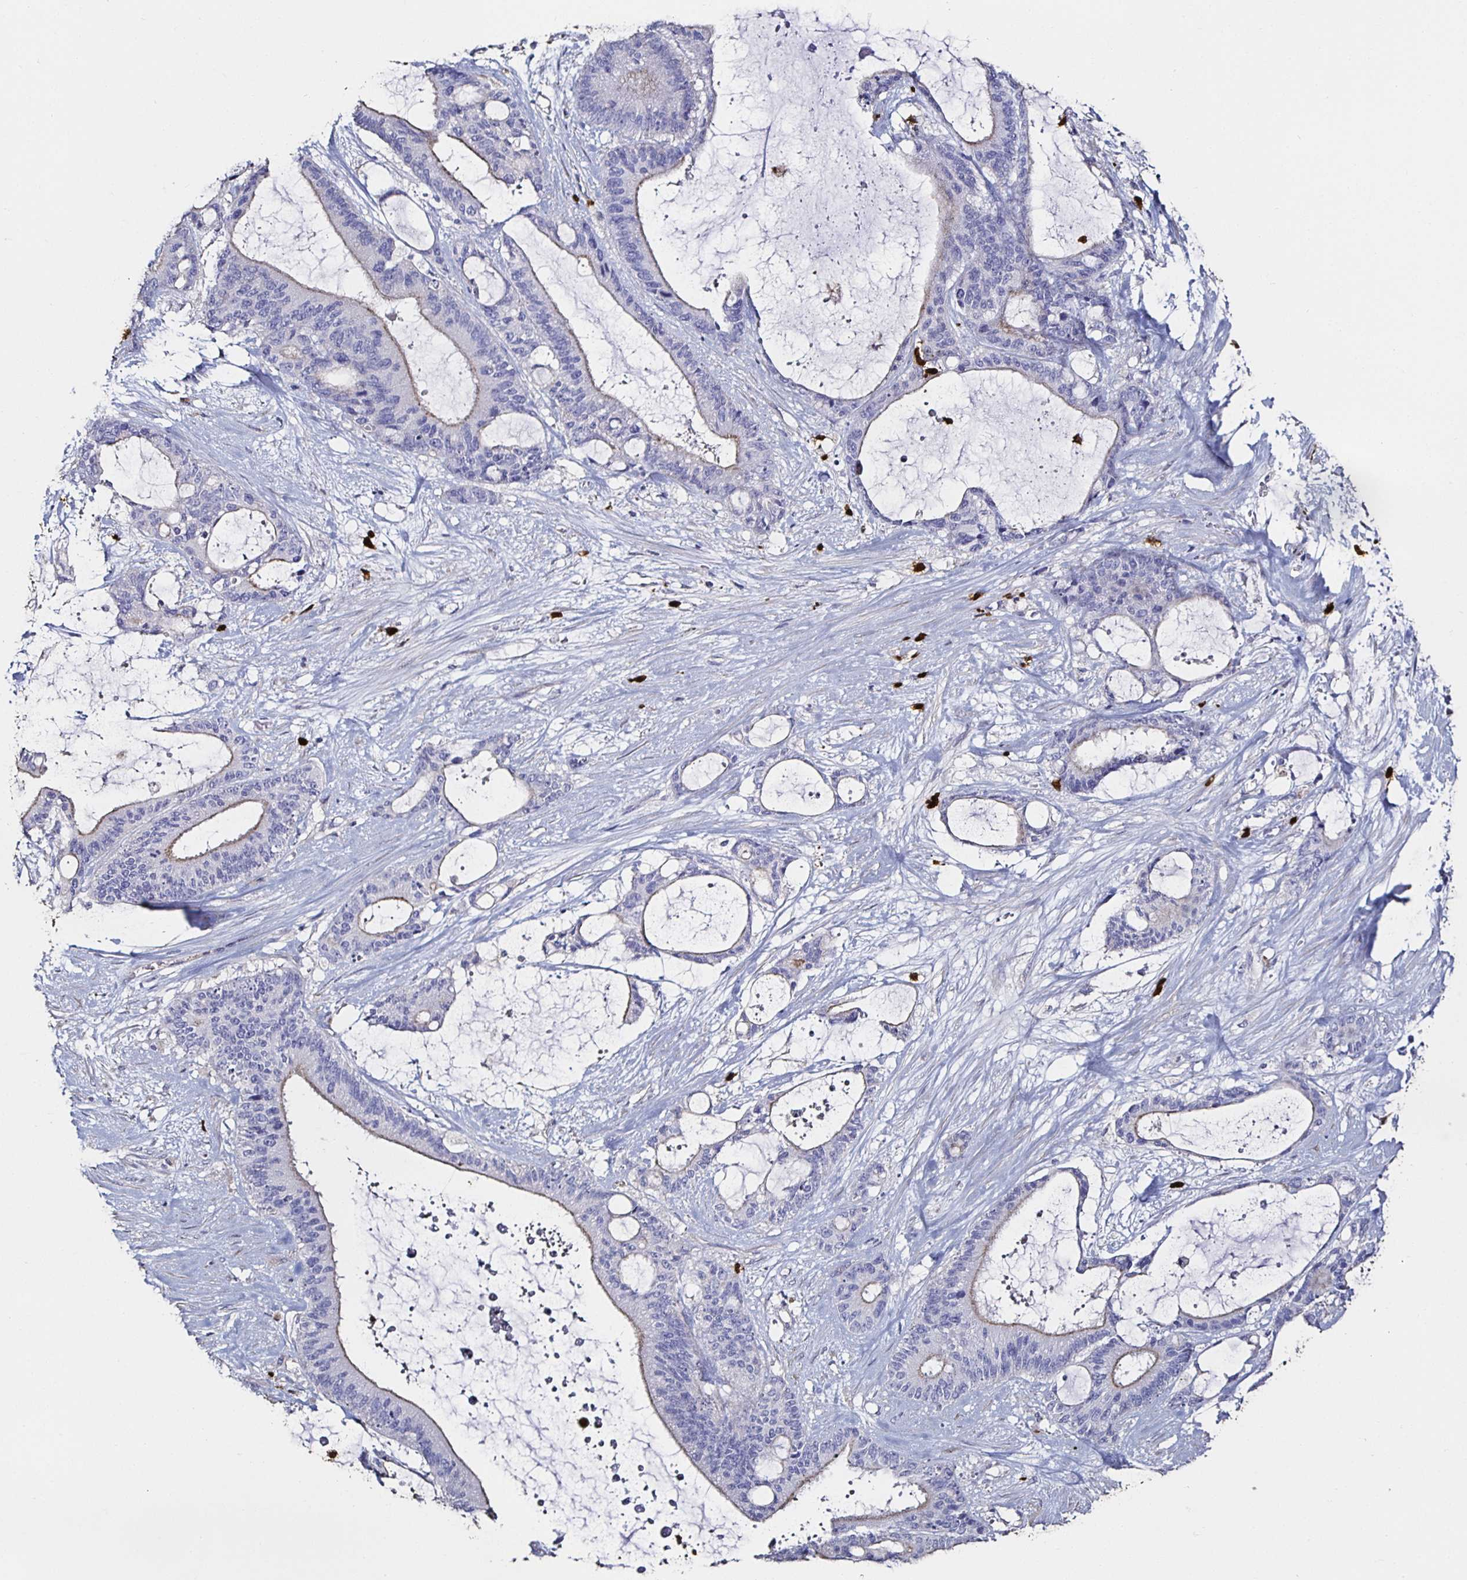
{"staining": {"intensity": "weak", "quantity": "<25%", "location": "cytoplasmic/membranous"}, "tissue": "liver cancer", "cell_type": "Tumor cells", "image_type": "cancer", "snomed": [{"axis": "morphology", "description": "Normal tissue, NOS"}, {"axis": "morphology", "description": "Cholangiocarcinoma"}, {"axis": "topography", "description": "Liver"}, {"axis": "topography", "description": "Peripheral nerve tissue"}], "caption": "The immunohistochemistry photomicrograph has no significant positivity in tumor cells of liver cancer (cholangiocarcinoma) tissue. (Stains: DAB (3,3'-diaminobenzidine) immunohistochemistry (IHC) with hematoxylin counter stain, Microscopy: brightfield microscopy at high magnification).", "gene": "TLR4", "patient": {"sex": "female", "age": 73}}